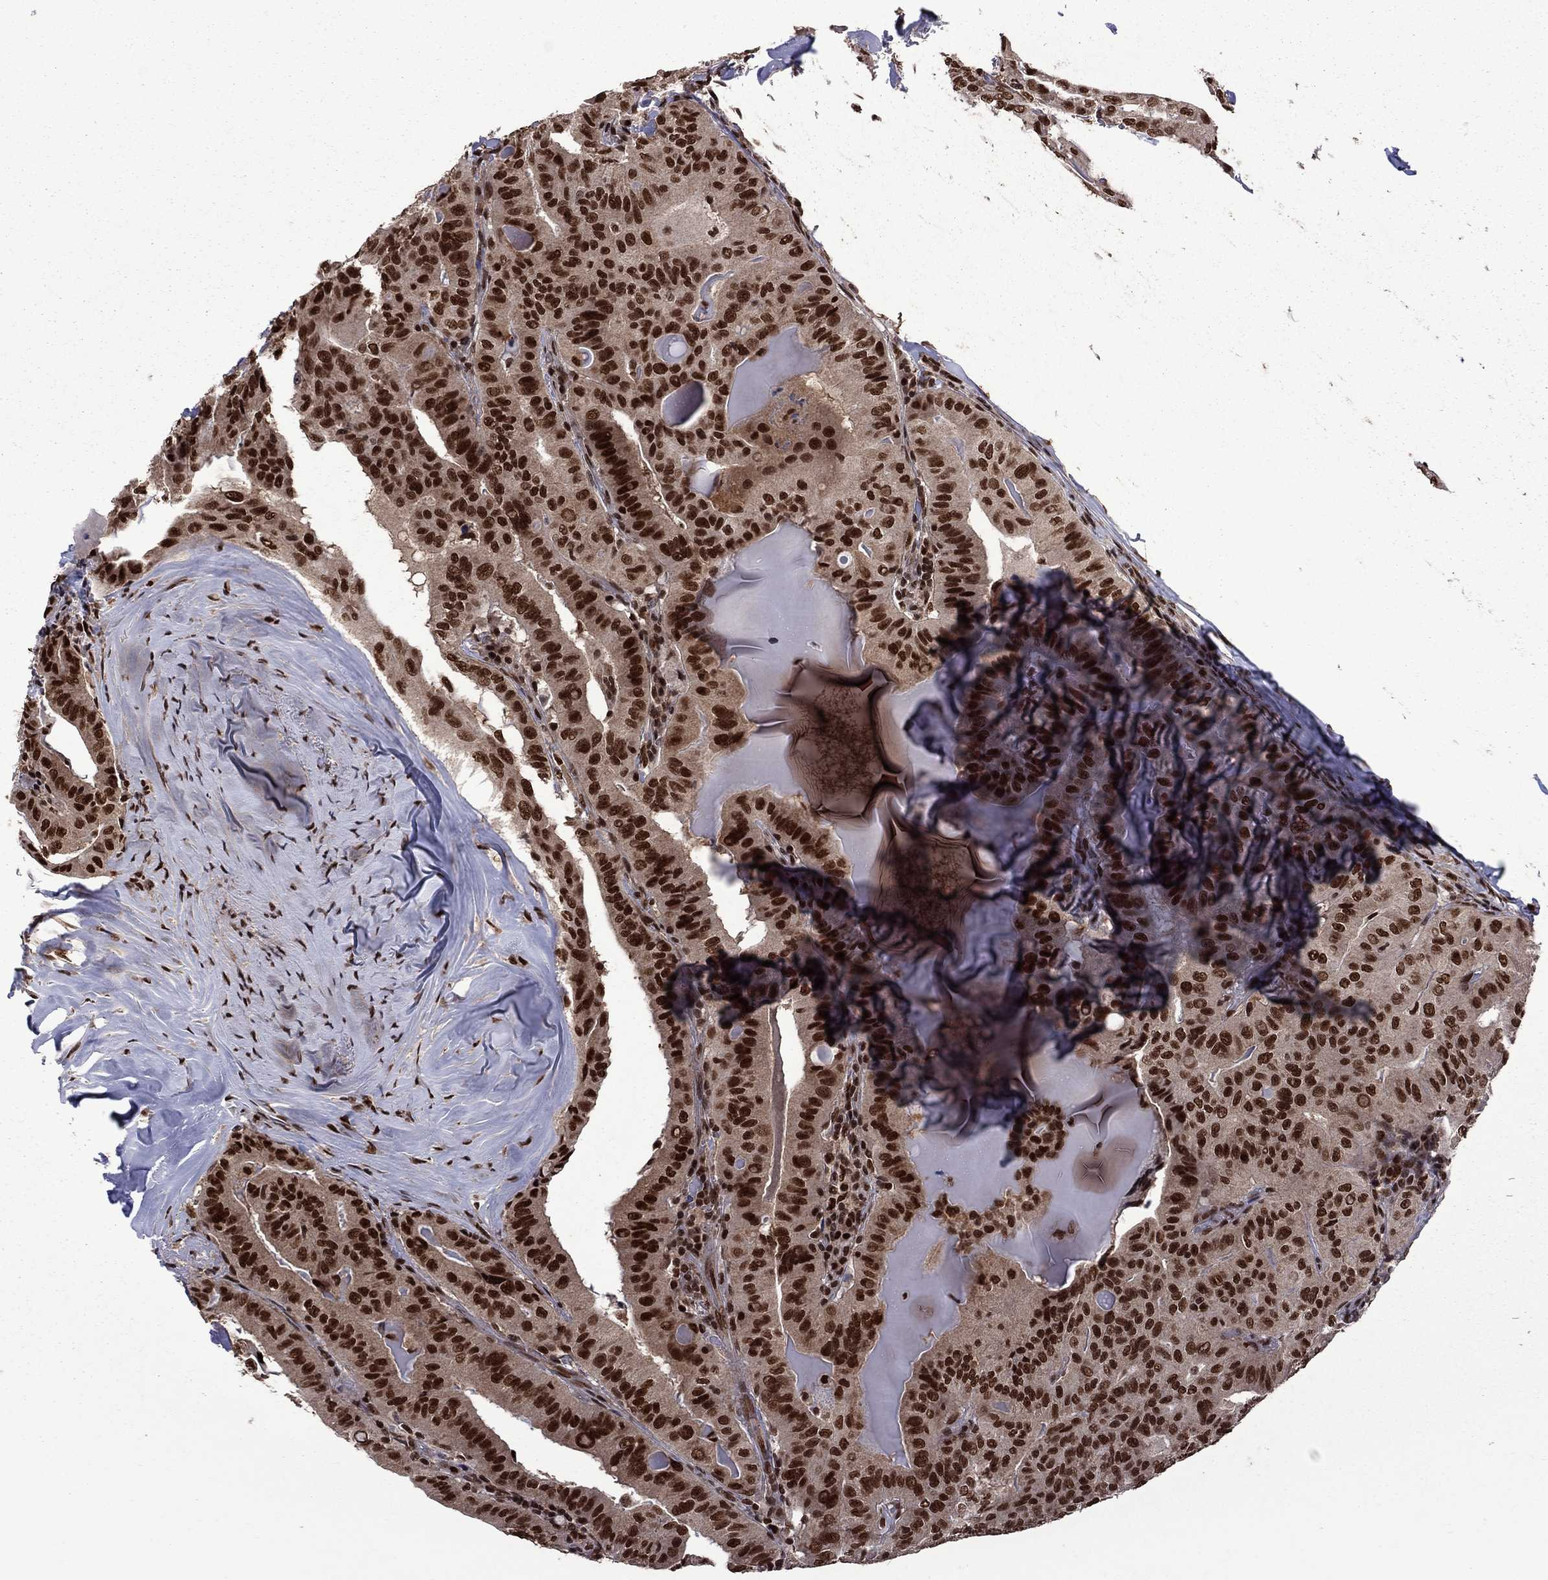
{"staining": {"intensity": "strong", "quantity": ">75%", "location": "nuclear"}, "tissue": "thyroid cancer", "cell_type": "Tumor cells", "image_type": "cancer", "snomed": [{"axis": "morphology", "description": "Papillary adenocarcinoma, NOS"}, {"axis": "topography", "description": "Thyroid gland"}], "caption": "Approximately >75% of tumor cells in human papillary adenocarcinoma (thyroid) demonstrate strong nuclear protein expression as visualized by brown immunohistochemical staining.", "gene": "MED25", "patient": {"sex": "female", "age": 68}}